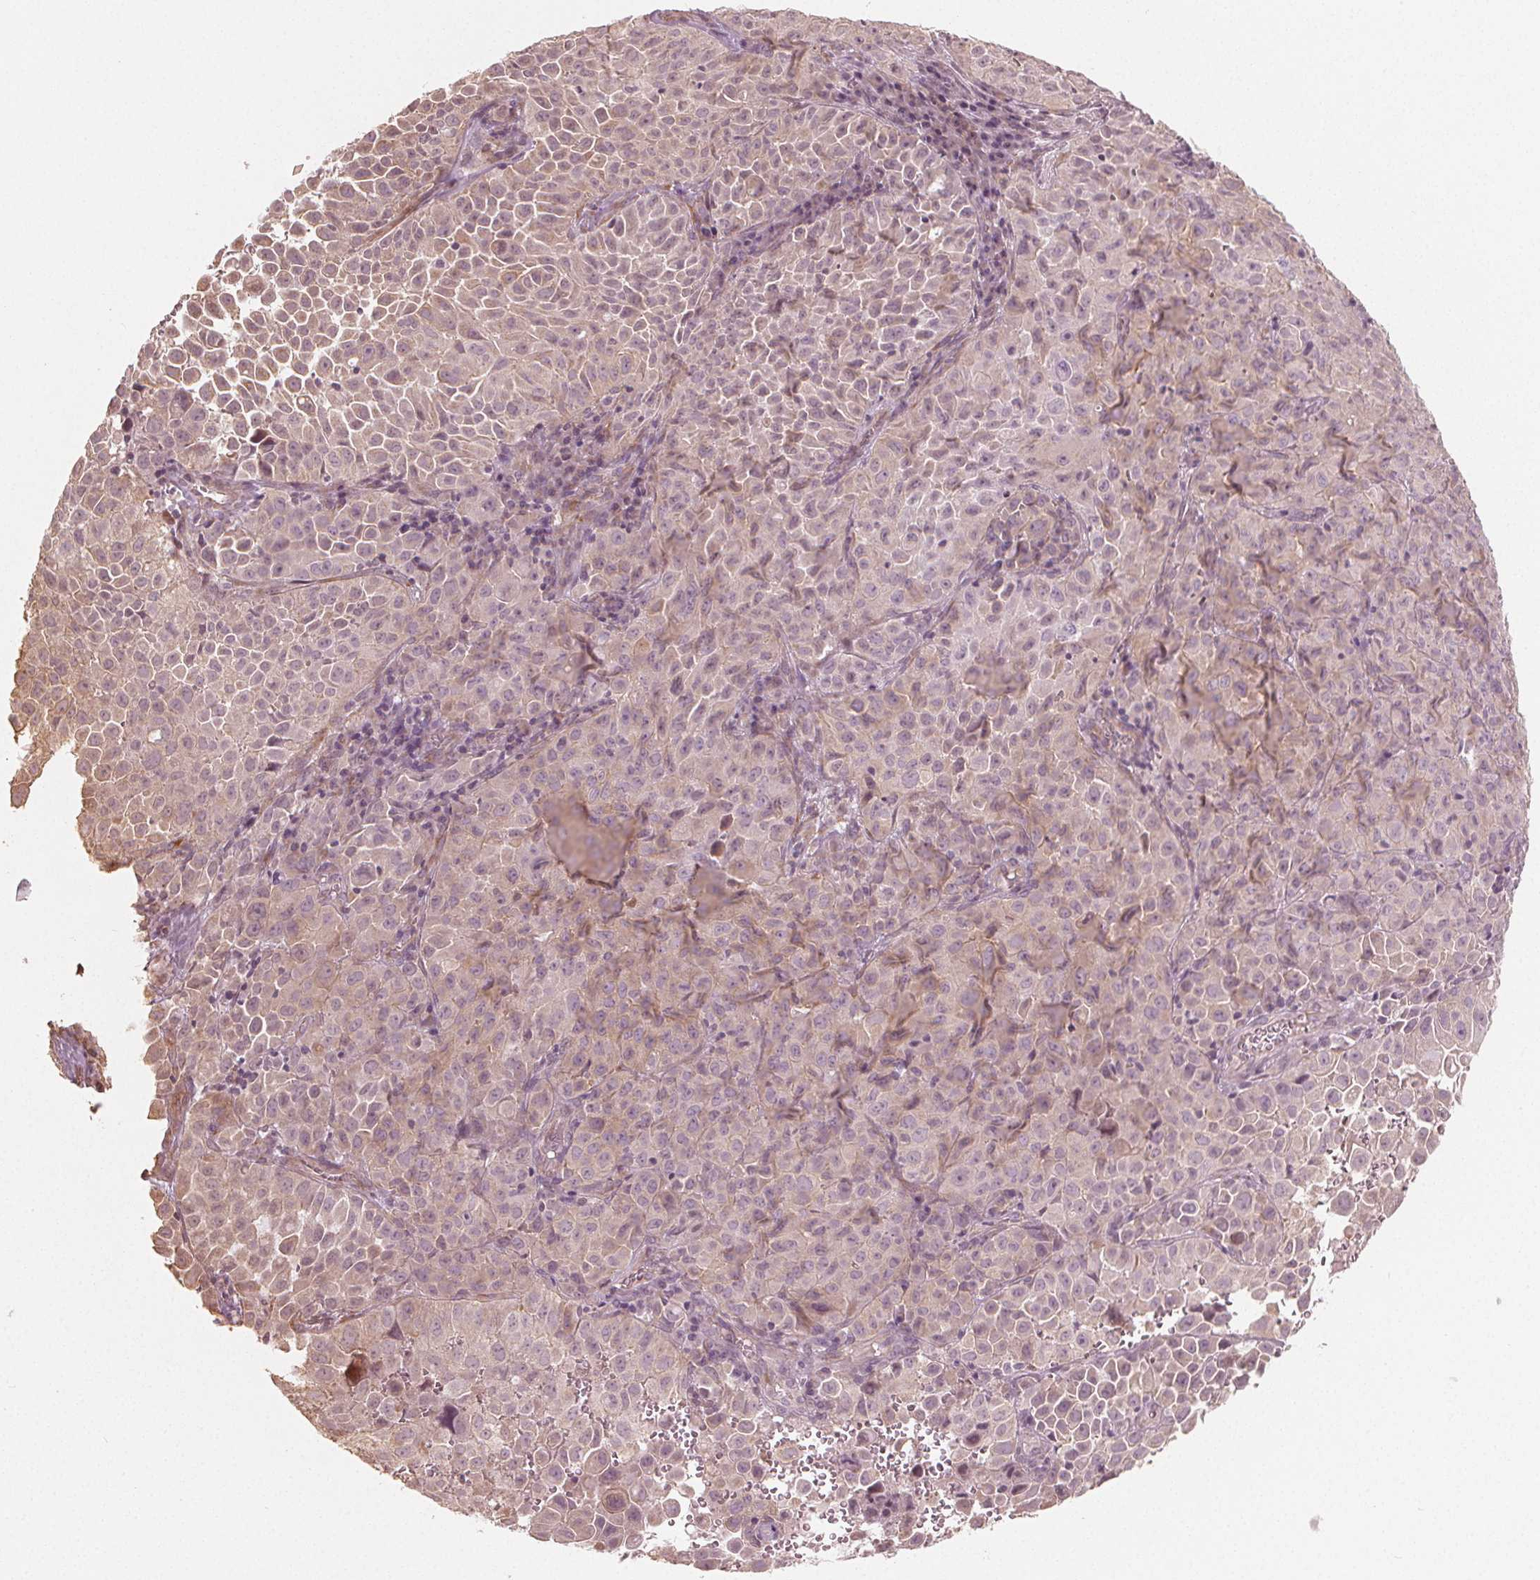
{"staining": {"intensity": "negative", "quantity": "none", "location": "none"}, "tissue": "cervical cancer", "cell_type": "Tumor cells", "image_type": "cancer", "snomed": [{"axis": "morphology", "description": "Squamous cell carcinoma, NOS"}, {"axis": "topography", "description": "Cervix"}], "caption": "Cervical squamous cell carcinoma was stained to show a protein in brown. There is no significant expression in tumor cells.", "gene": "CLBA1", "patient": {"sex": "female", "age": 55}}